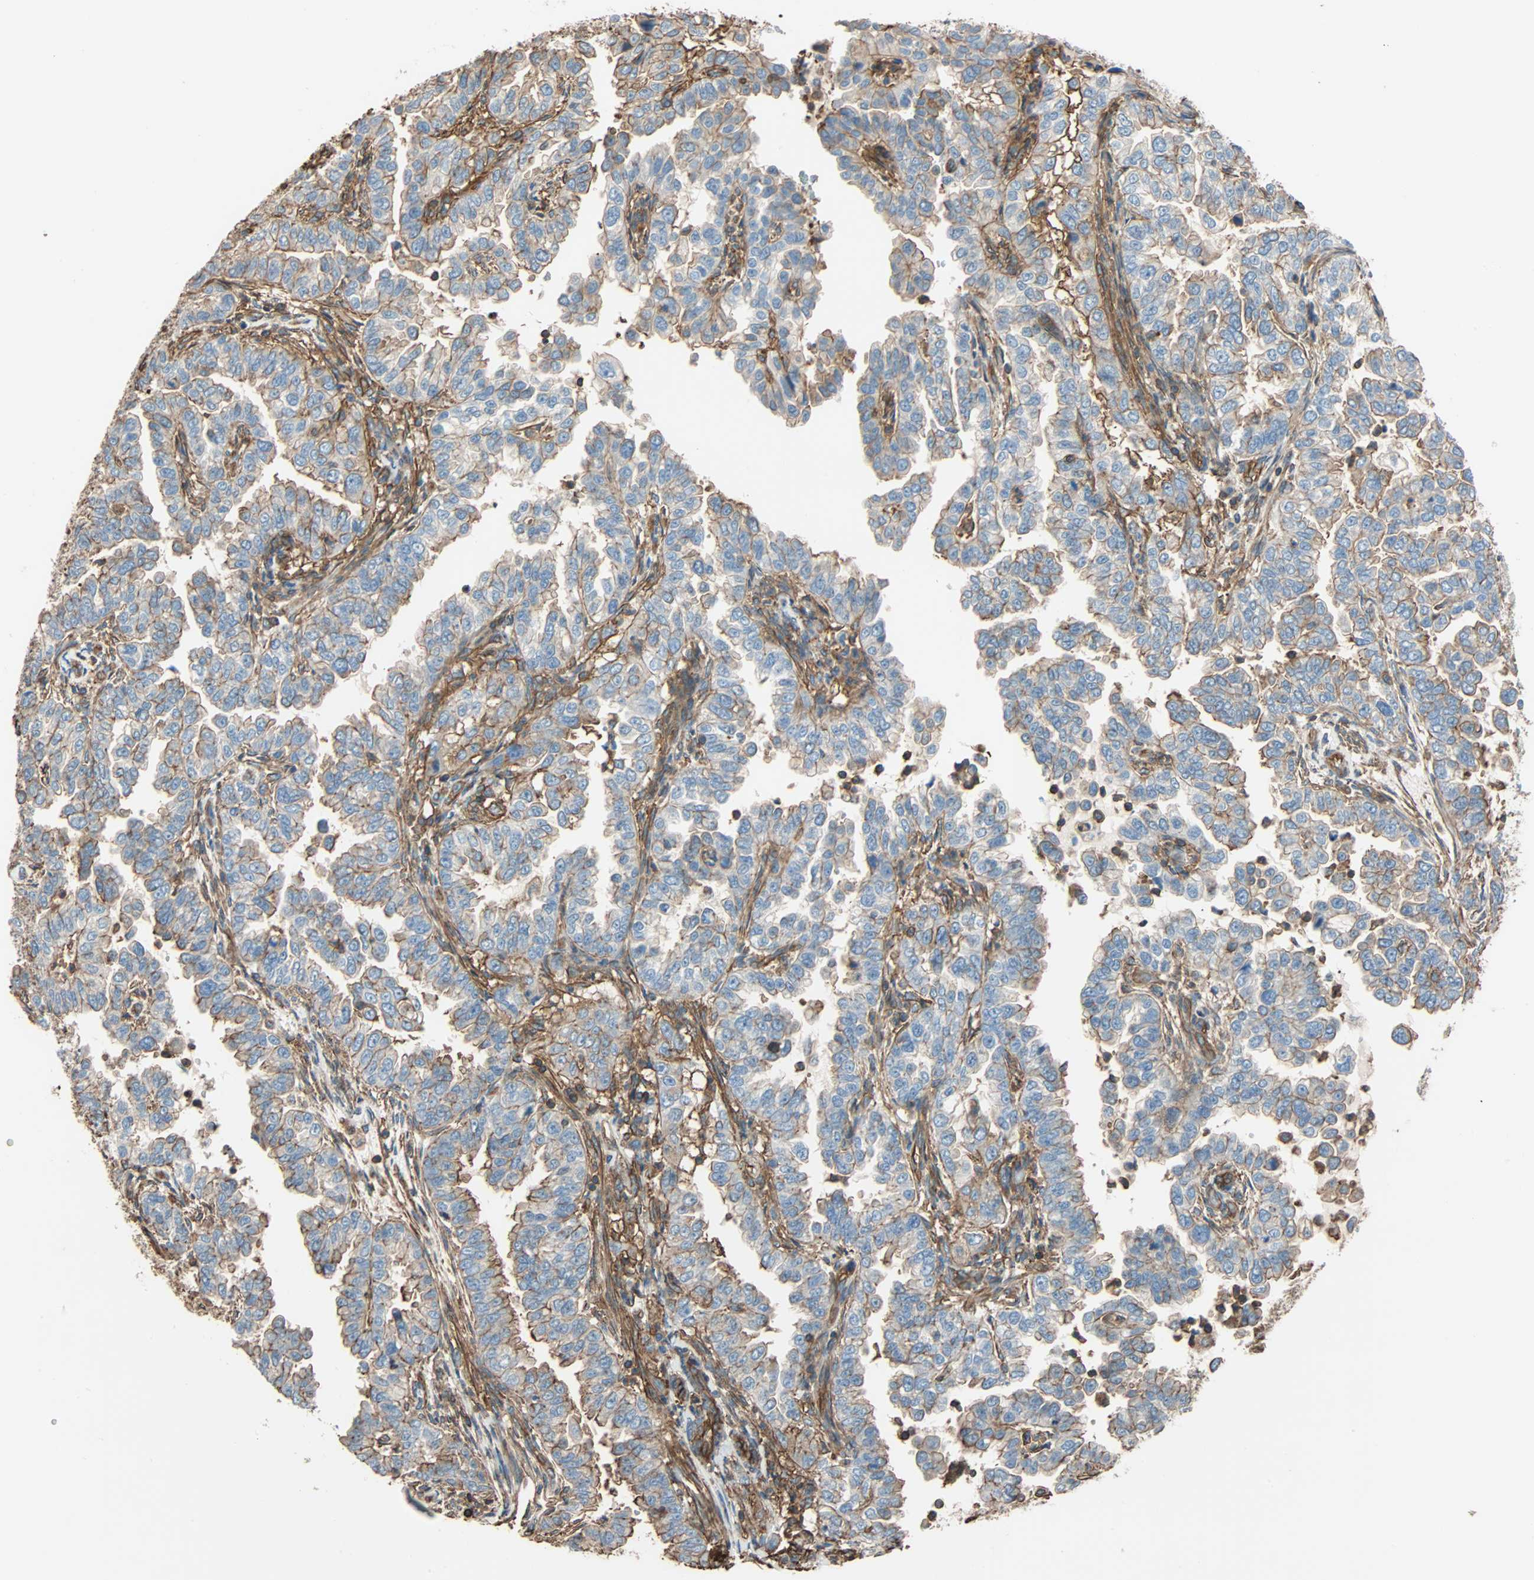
{"staining": {"intensity": "weak", "quantity": "25%-75%", "location": "cytoplasmic/membranous"}, "tissue": "endometrial cancer", "cell_type": "Tumor cells", "image_type": "cancer", "snomed": [{"axis": "morphology", "description": "Adenocarcinoma, NOS"}, {"axis": "topography", "description": "Endometrium"}], "caption": "Endometrial adenocarcinoma stained with a protein marker shows weak staining in tumor cells.", "gene": "GALNT10", "patient": {"sex": "female", "age": 85}}